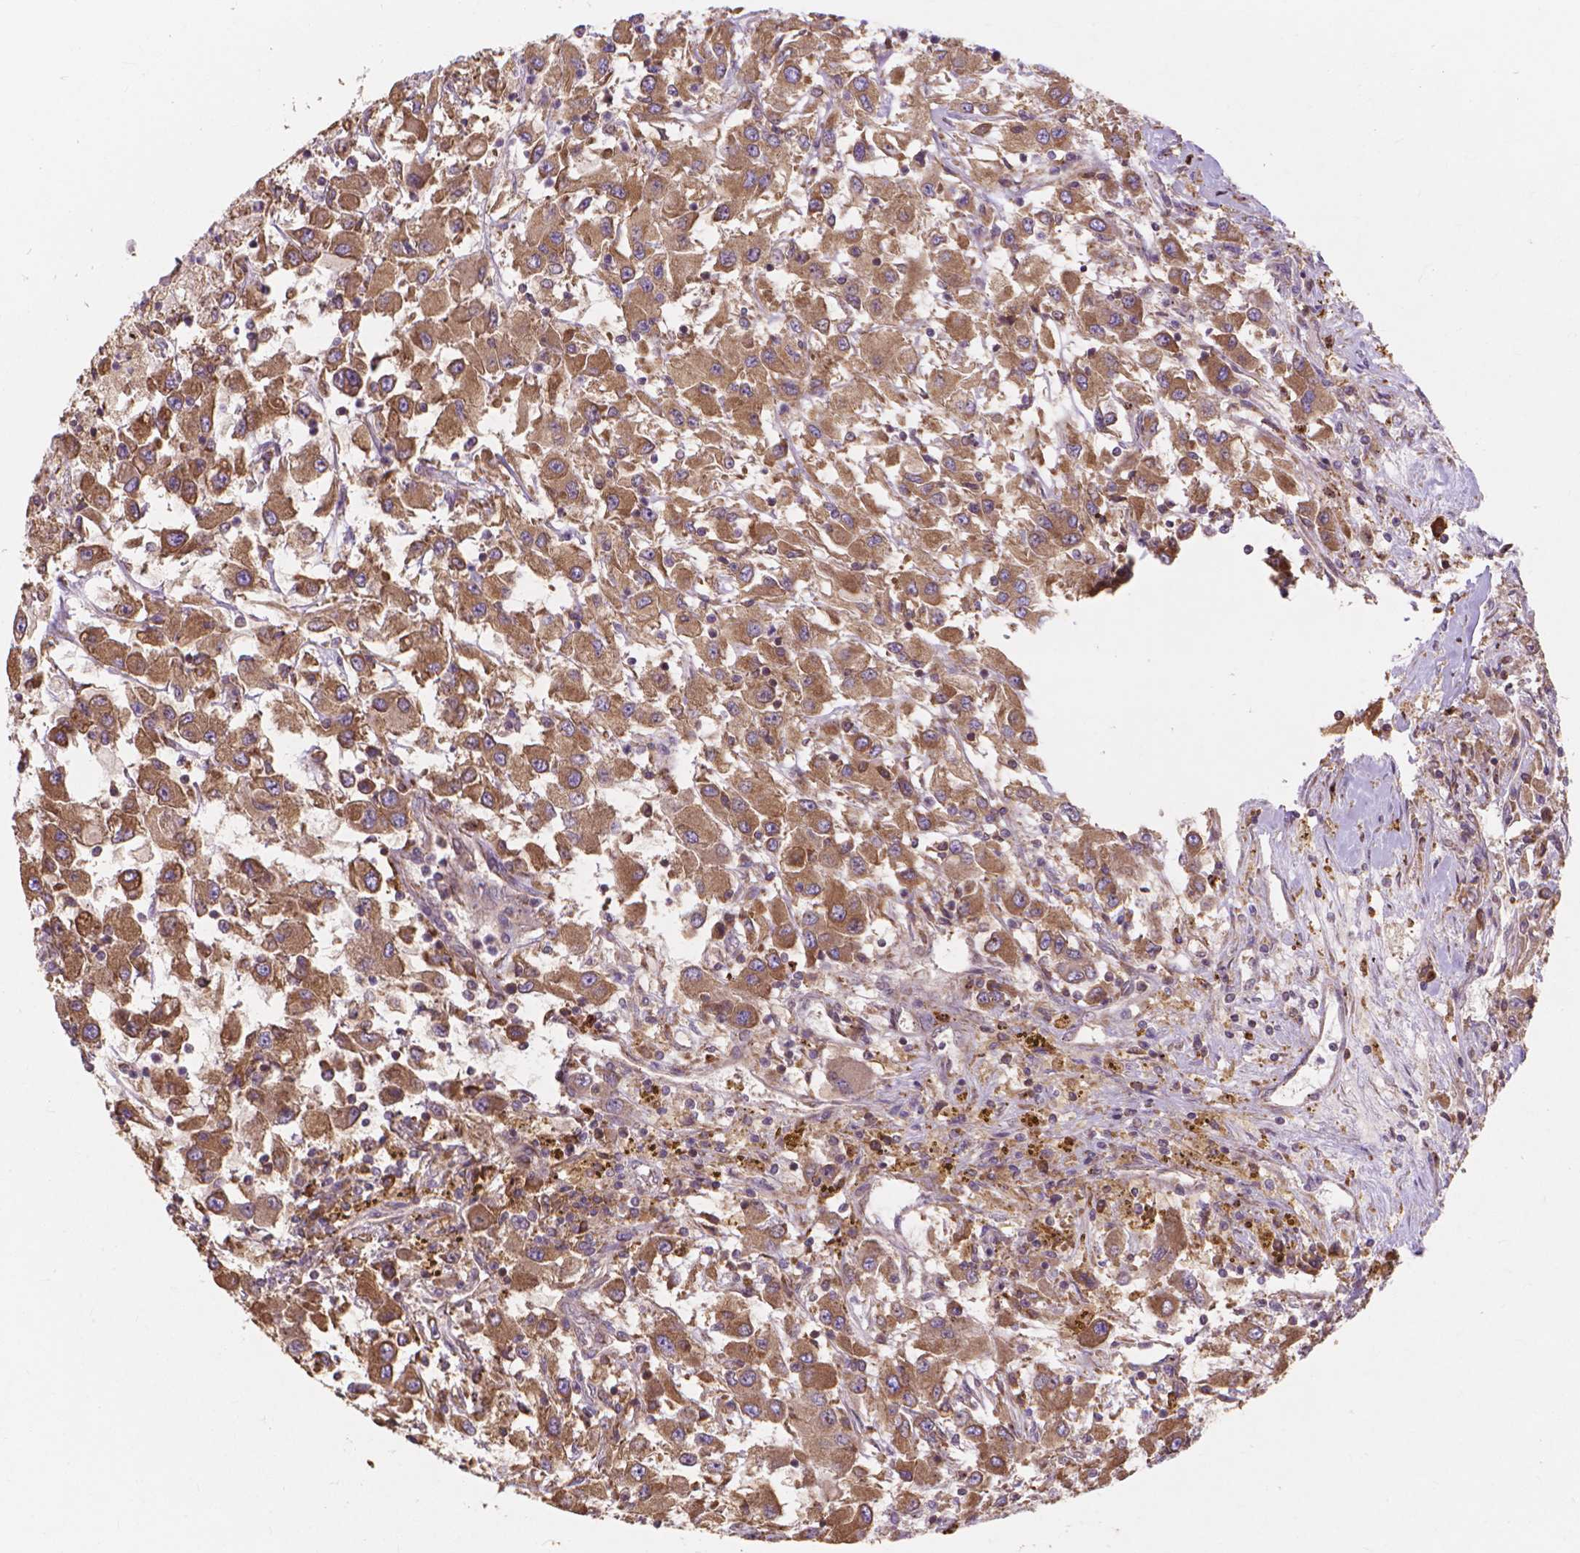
{"staining": {"intensity": "moderate", "quantity": ">75%", "location": "cytoplasmic/membranous"}, "tissue": "renal cancer", "cell_type": "Tumor cells", "image_type": "cancer", "snomed": [{"axis": "morphology", "description": "Adenocarcinoma, NOS"}, {"axis": "topography", "description": "Kidney"}], "caption": "Human renal cancer stained with a brown dye demonstrates moderate cytoplasmic/membranous positive staining in about >75% of tumor cells.", "gene": "TAB2", "patient": {"sex": "female", "age": 67}}